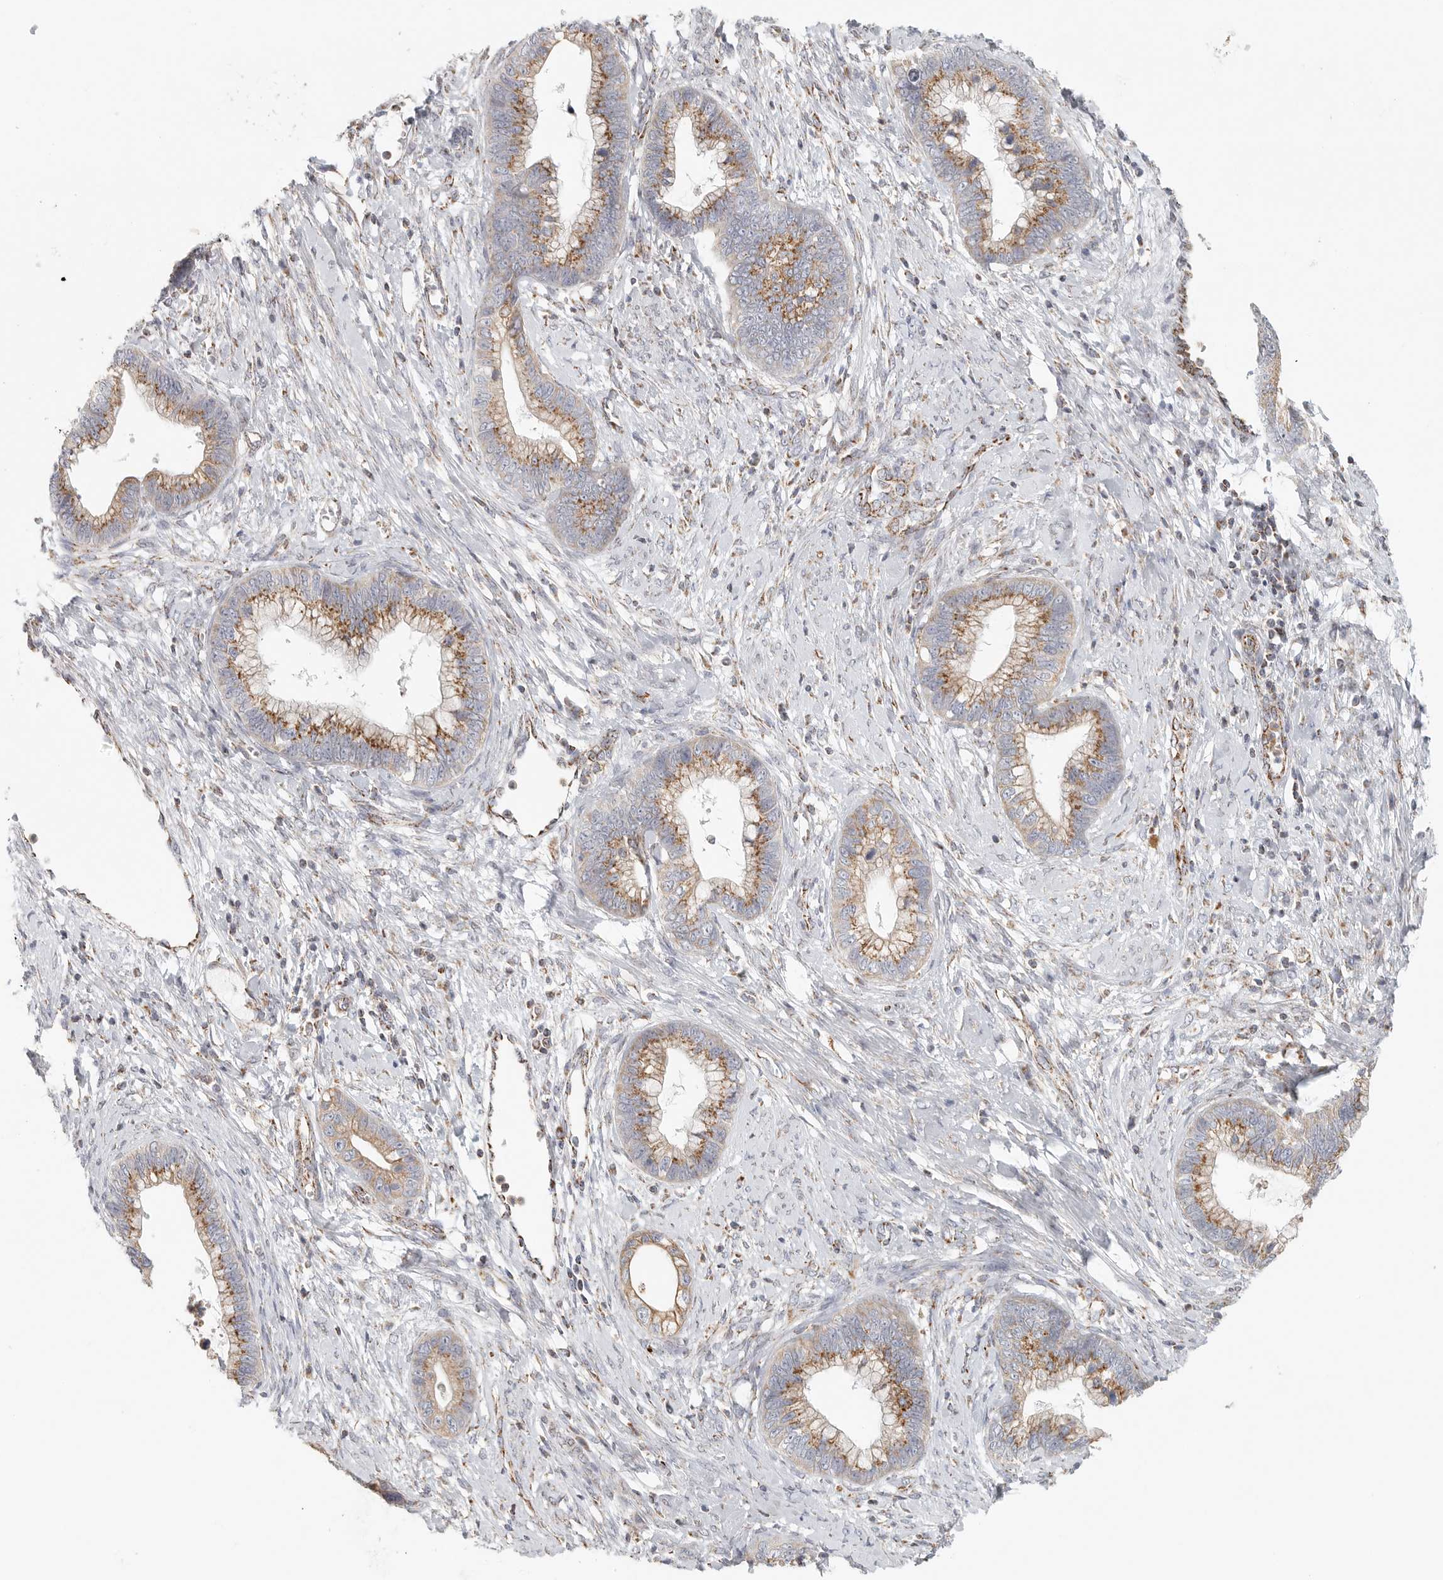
{"staining": {"intensity": "moderate", "quantity": ">75%", "location": "cytoplasmic/membranous"}, "tissue": "cervical cancer", "cell_type": "Tumor cells", "image_type": "cancer", "snomed": [{"axis": "morphology", "description": "Adenocarcinoma, NOS"}, {"axis": "topography", "description": "Cervix"}], "caption": "Cervical cancer stained with DAB IHC shows medium levels of moderate cytoplasmic/membranous expression in about >75% of tumor cells.", "gene": "SLC25A26", "patient": {"sex": "female", "age": 44}}